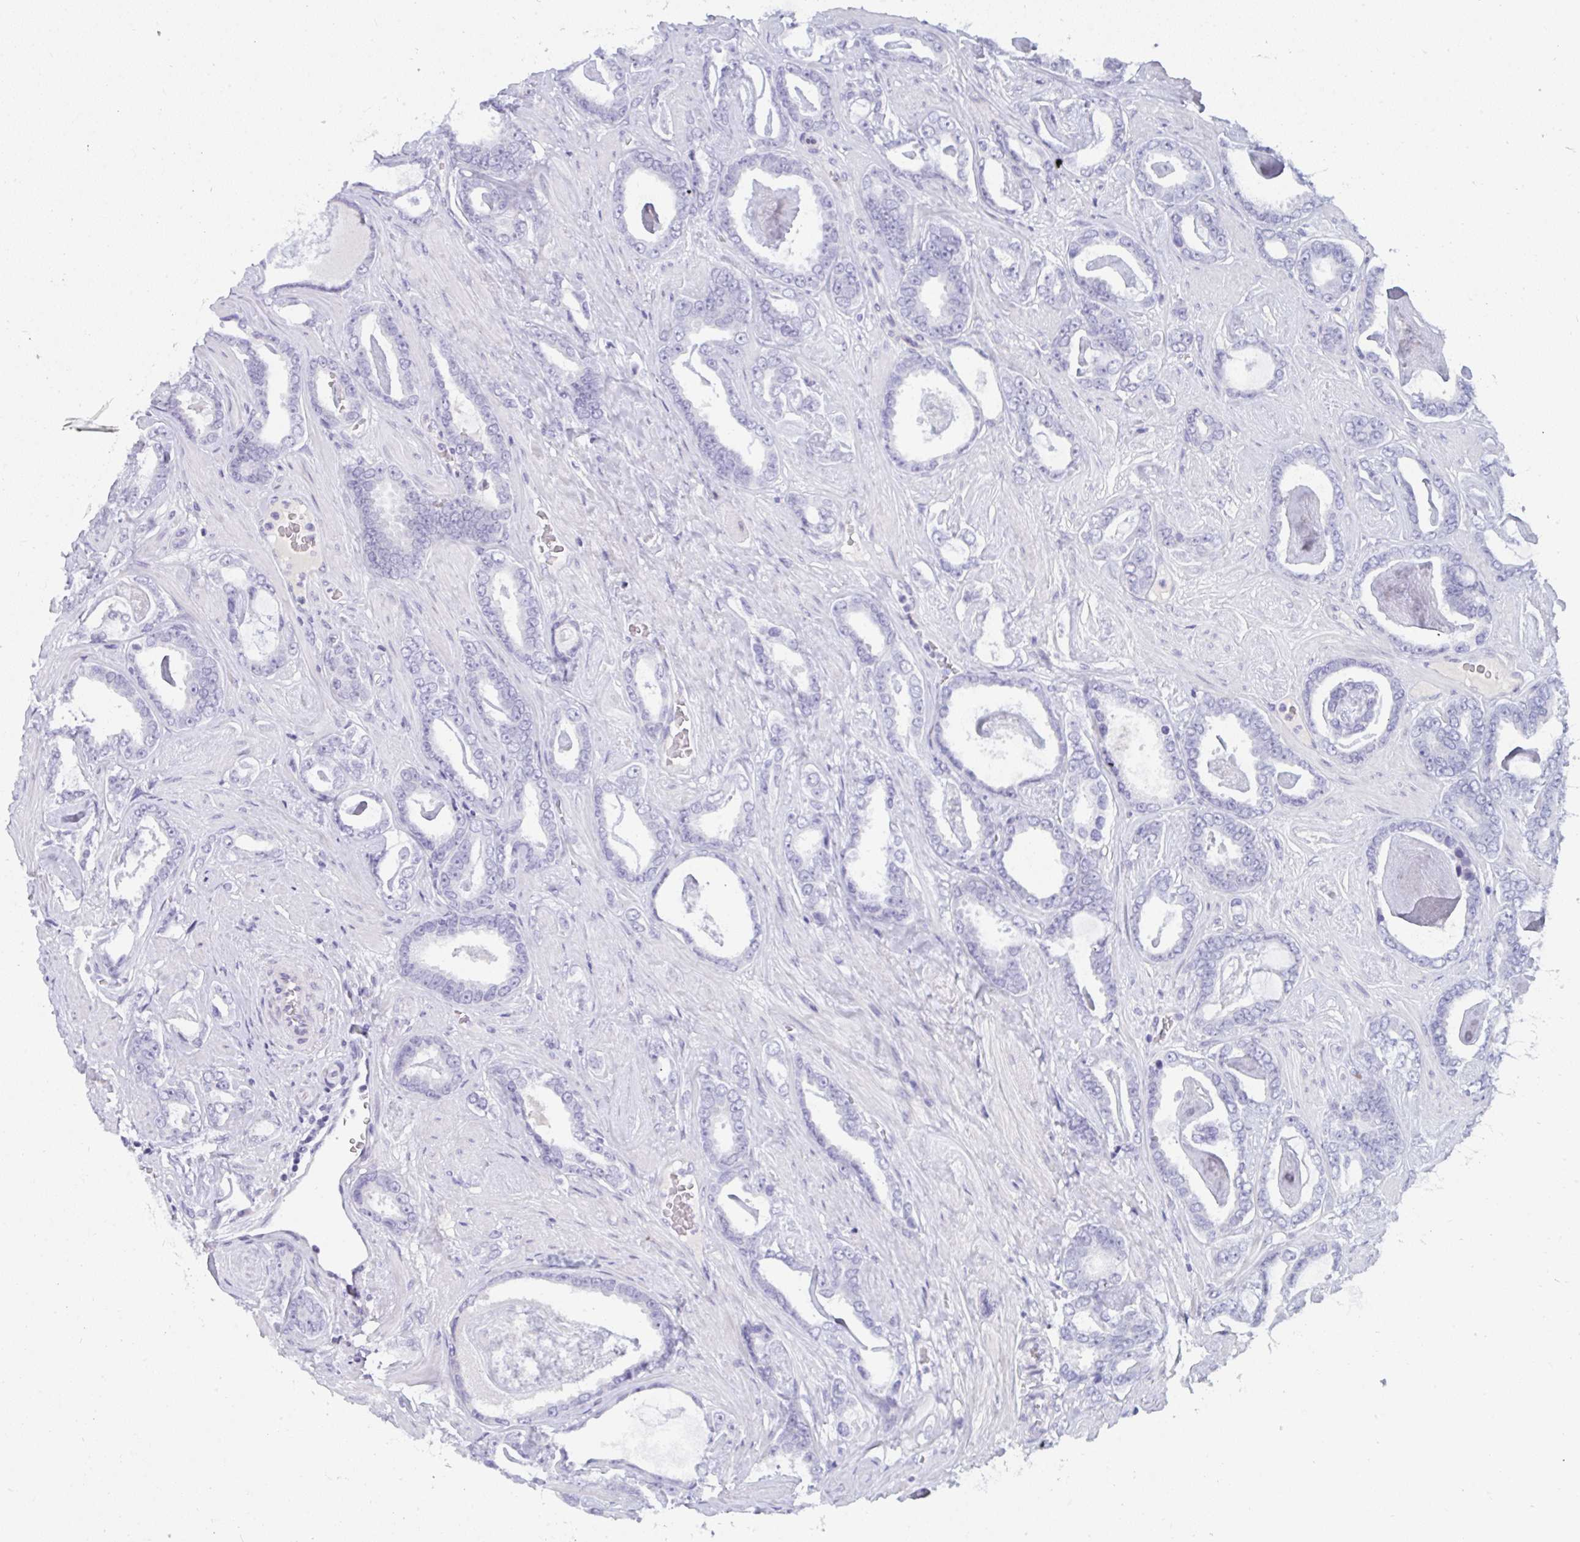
{"staining": {"intensity": "negative", "quantity": "none", "location": "none"}, "tissue": "prostate cancer", "cell_type": "Tumor cells", "image_type": "cancer", "snomed": [{"axis": "morphology", "description": "Adenocarcinoma, High grade"}, {"axis": "topography", "description": "Prostate"}], "caption": "Immunohistochemistry histopathology image of neoplastic tissue: human prostate cancer stained with DAB reveals no significant protein expression in tumor cells.", "gene": "PRDM9", "patient": {"sex": "male", "age": 63}}